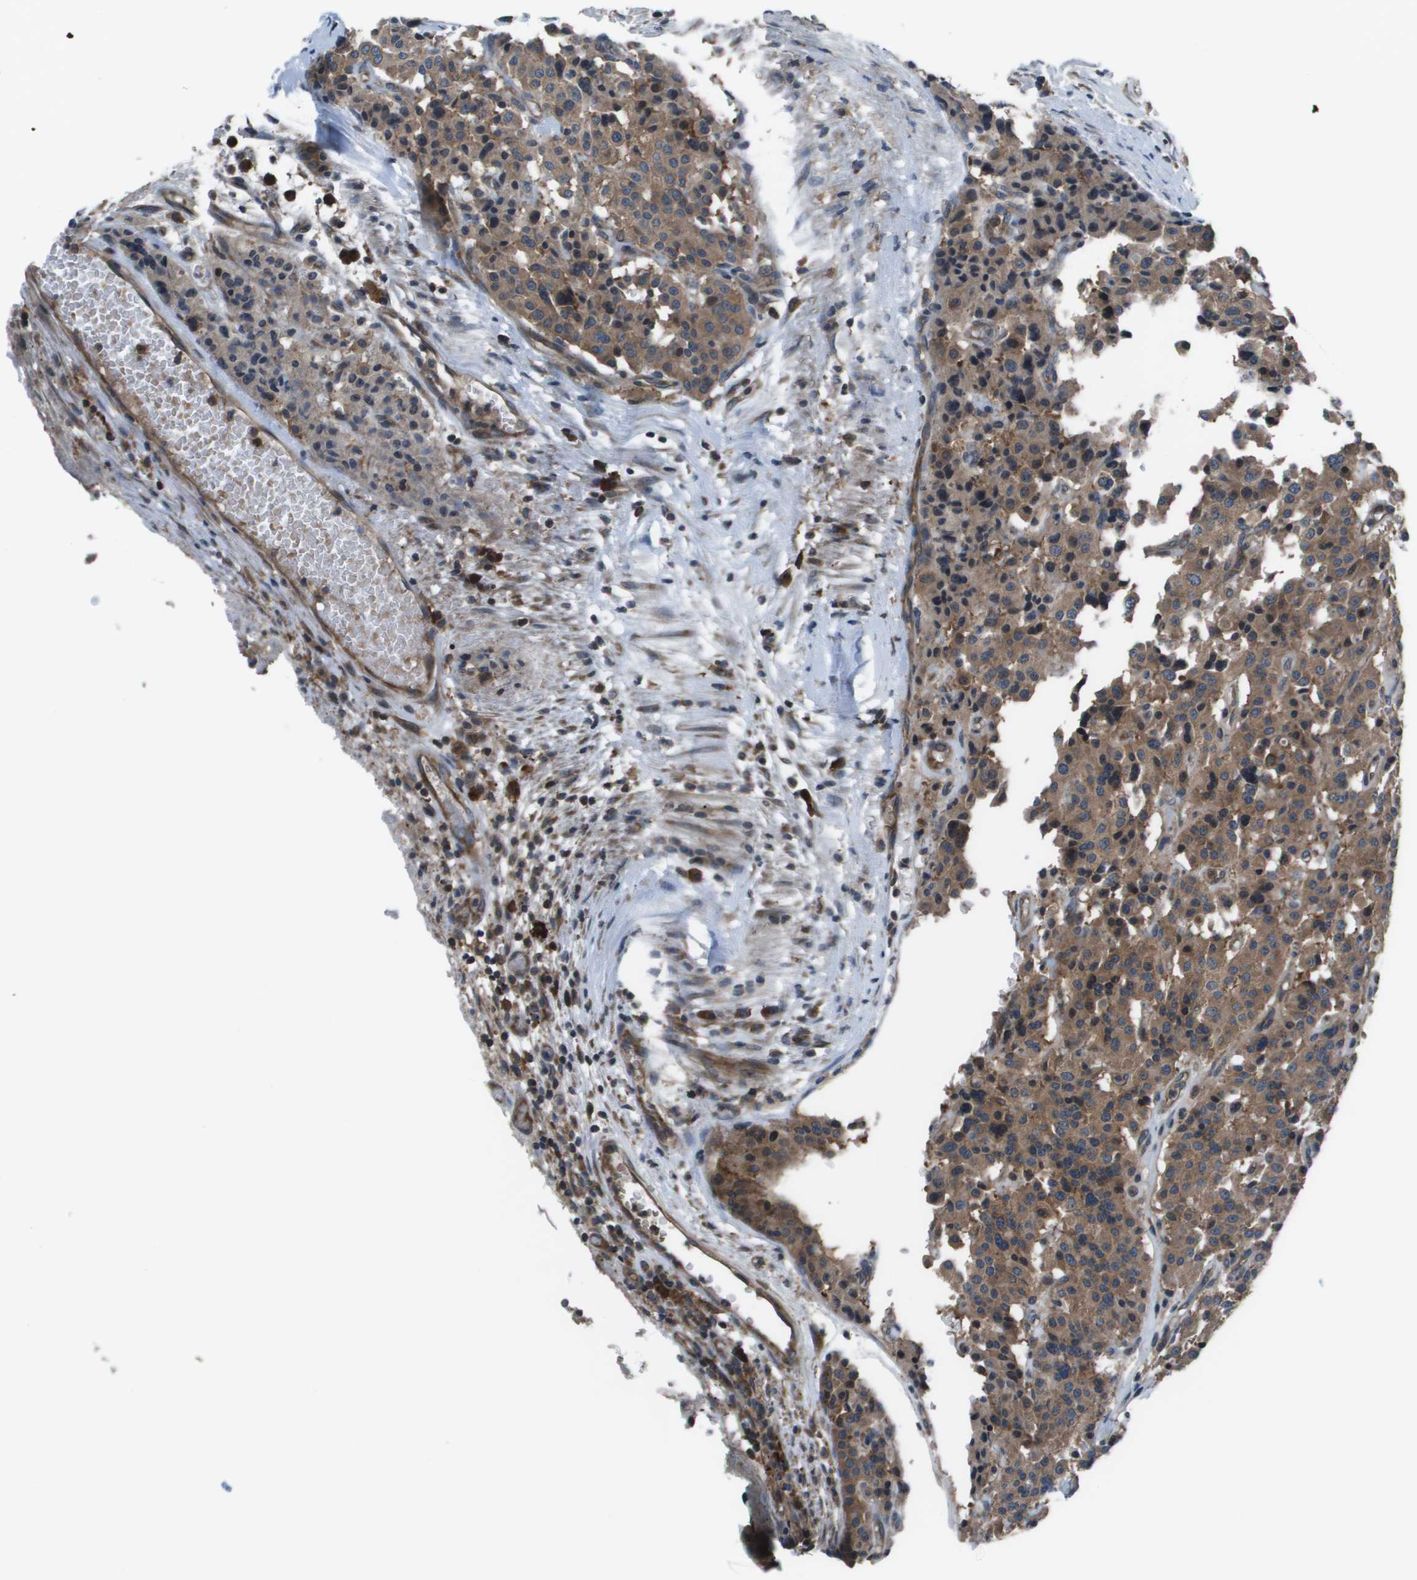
{"staining": {"intensity": "moderate", "quantity": ">75%", "location": "cytoplasmic/membranous"}, "tissue": "carcinoid", "cell_type": "Tumor cells", "image_type": "cancer", "snomed": [{"axis": "morphology", "description": "Carcinoid, malignant, NOS"}, {"axis": "topography", "description": "Lung"}], "caption": "Moderate cytoplasmic/membranous positivity for a protein is present in approximately >75% of tumor cells of carcinoid (malignant) using immunohistochemistry (IHC).", "gene": "EIF3B", "patient": {"sex": "male", "age": 30}}